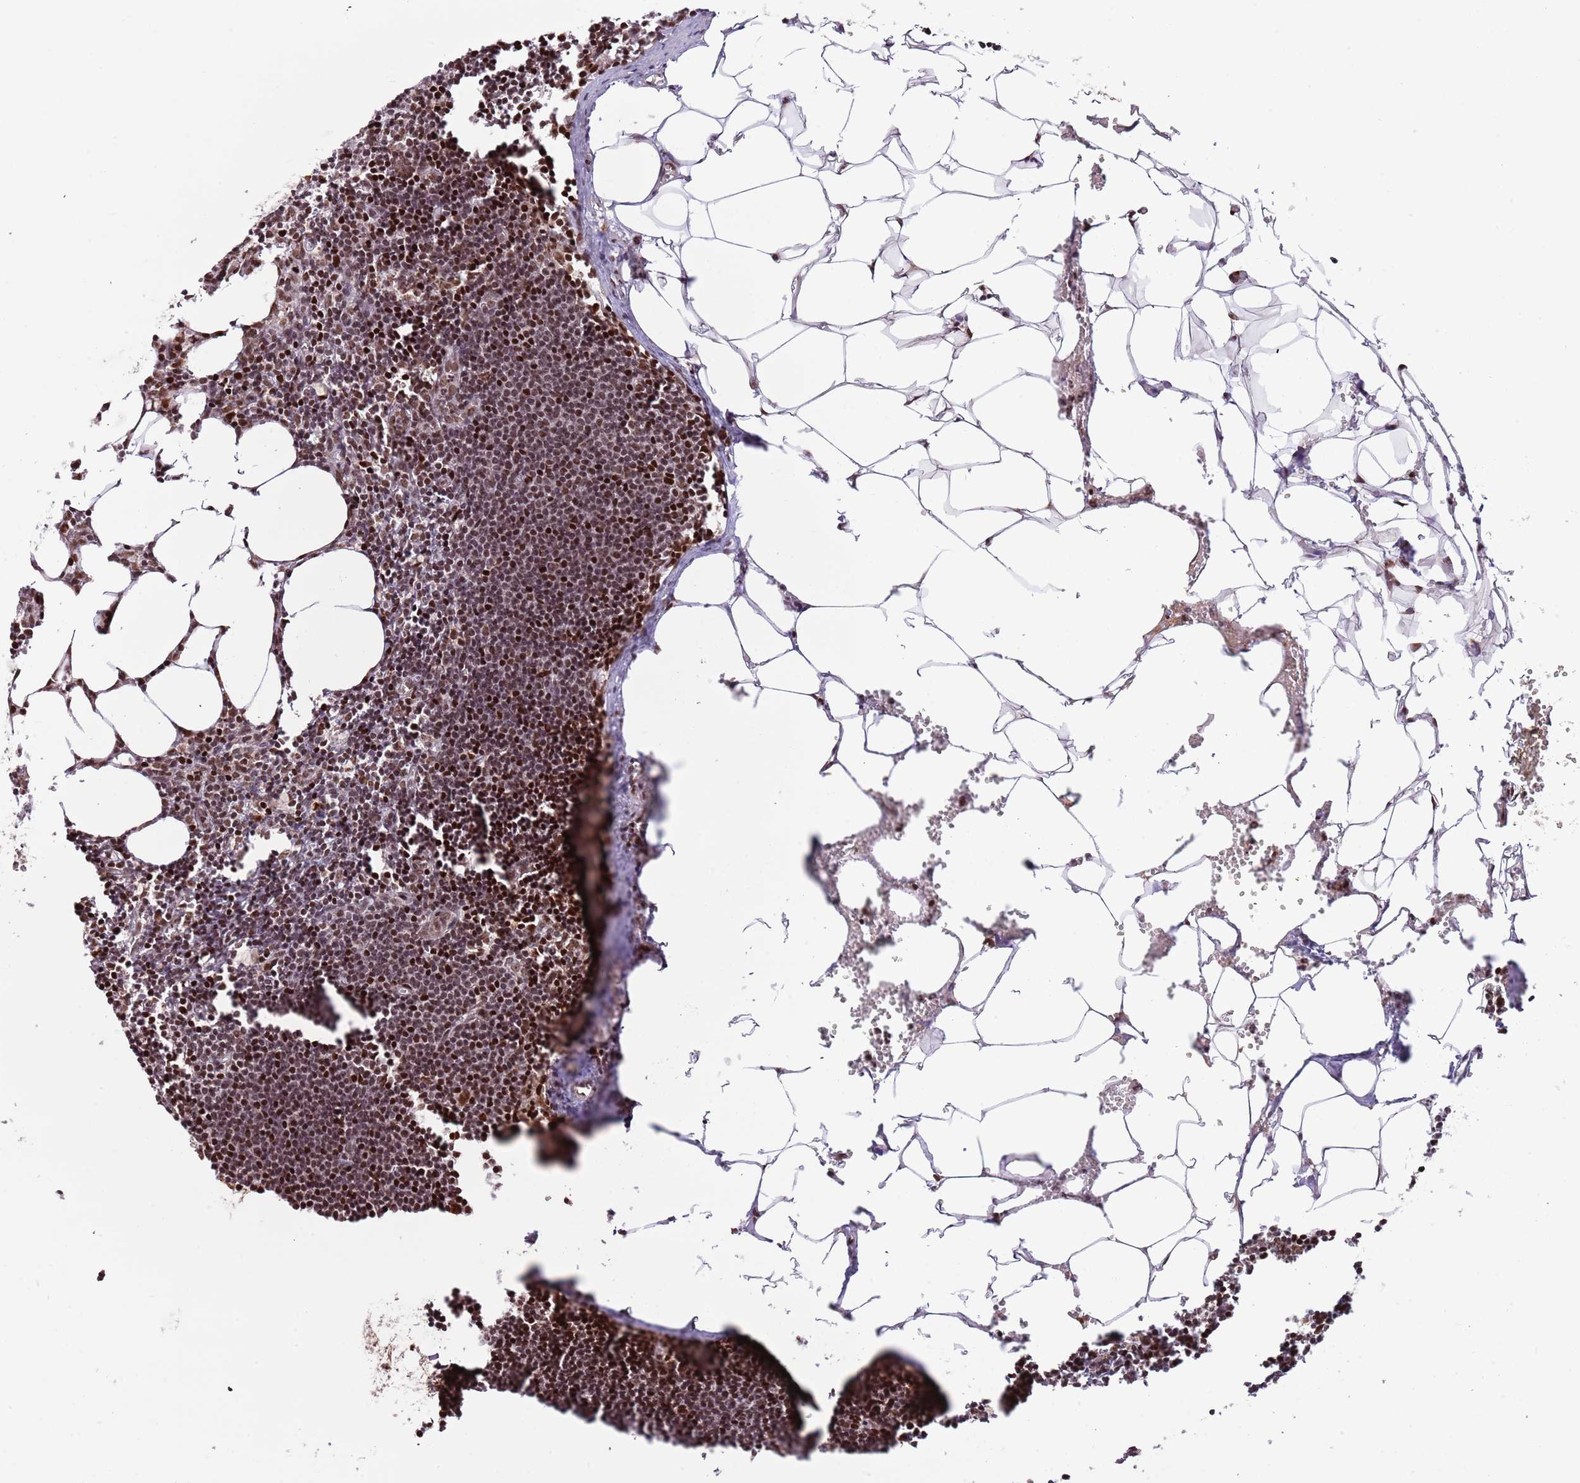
{"staining": {"intensity": "strong", "quantity": ">75%", "location": "nuclear"}, "tissue": "lymph node", "cell_type": "Germinal center cells", "image_type": "normal", "snomed": [{"axis": "morphology", "description": "Normal tissue, NOS"}, {"axis": "topography", "description": "Lymph node"}], "caption": "Strong nuclear staining is present in about >75% of germinal center cells in benign lymph node.", "gene": "RIF1", "patient": {"sex": "female", "age": 30}}